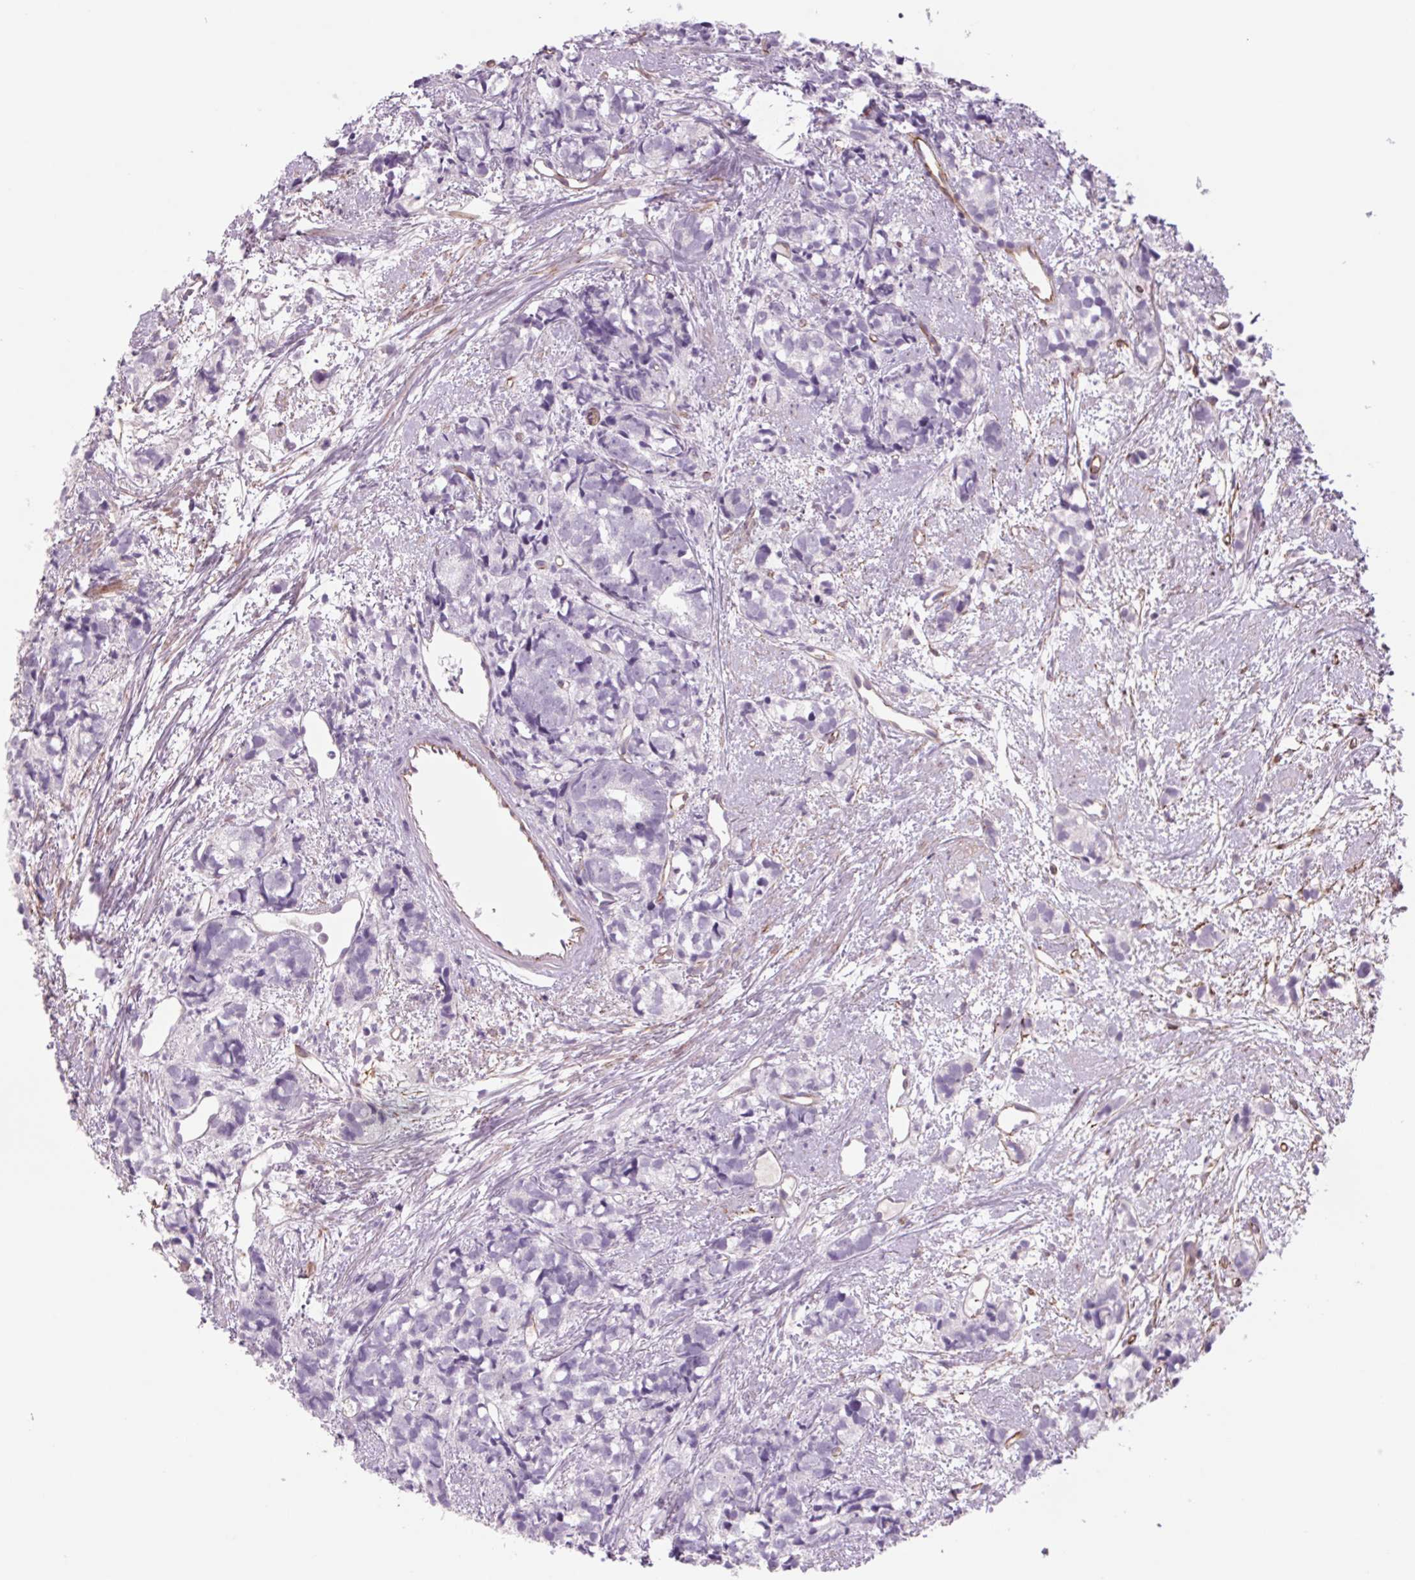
{"staining": {"intensity": "negative", "quantity": "none", "location": "none"}, "tissue": "prostate cancer", "cell_type": "Tumor cells", "image_type": "cancer", "snomed": [{"axis": "morphology", "description": "Adenocarcinoma, High grade"}, {"axis": "topography", "description": "Prostate"}], "caption": "The IHC image has no significant expression in tumor cells of prostate cancer tissue.", "gene": "MS4A13", "patient": {"sex": "male", "age": 77}}